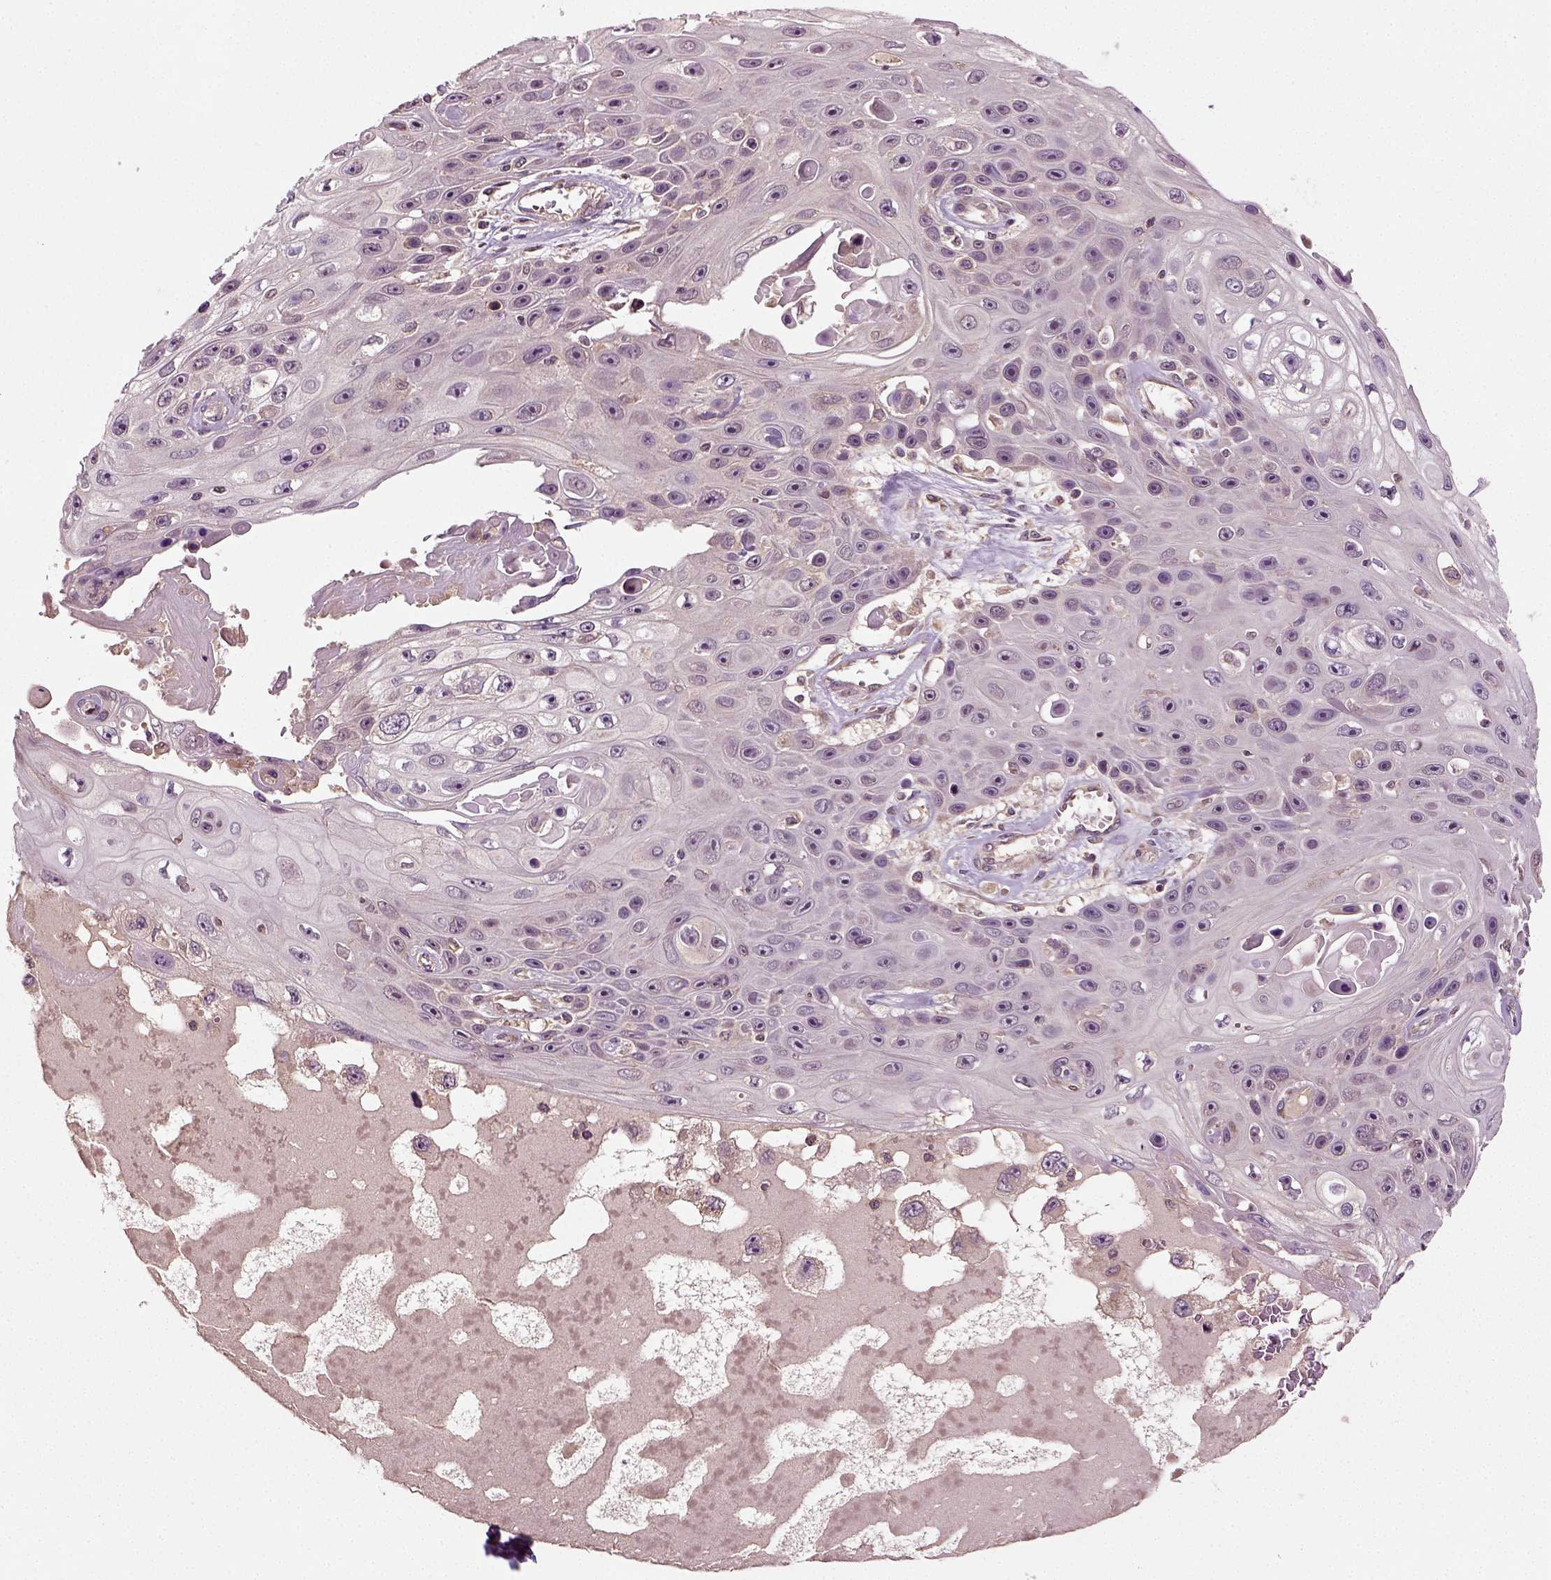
{"staining": {"intensity": "negative", "quantity": "none", "location": "none"}, "tissue": "skin cancer", "cell_type": "Tumor cells", "image_type": "cancer", "snomed": [{"axis": "morphology", "description": "Squamous cell carcinoma, NOS"}, {"axis": "topography", "description": "Skin"}], "caption": "DAB (3,3'-diaminobenzidine) immunohistochemical staining of human skin cancer shows no significant staining in tumor cells. Nuclei are stained in blue.", "gene": "ERV3-1", "patient": {"sex": "male", "age": 82}}